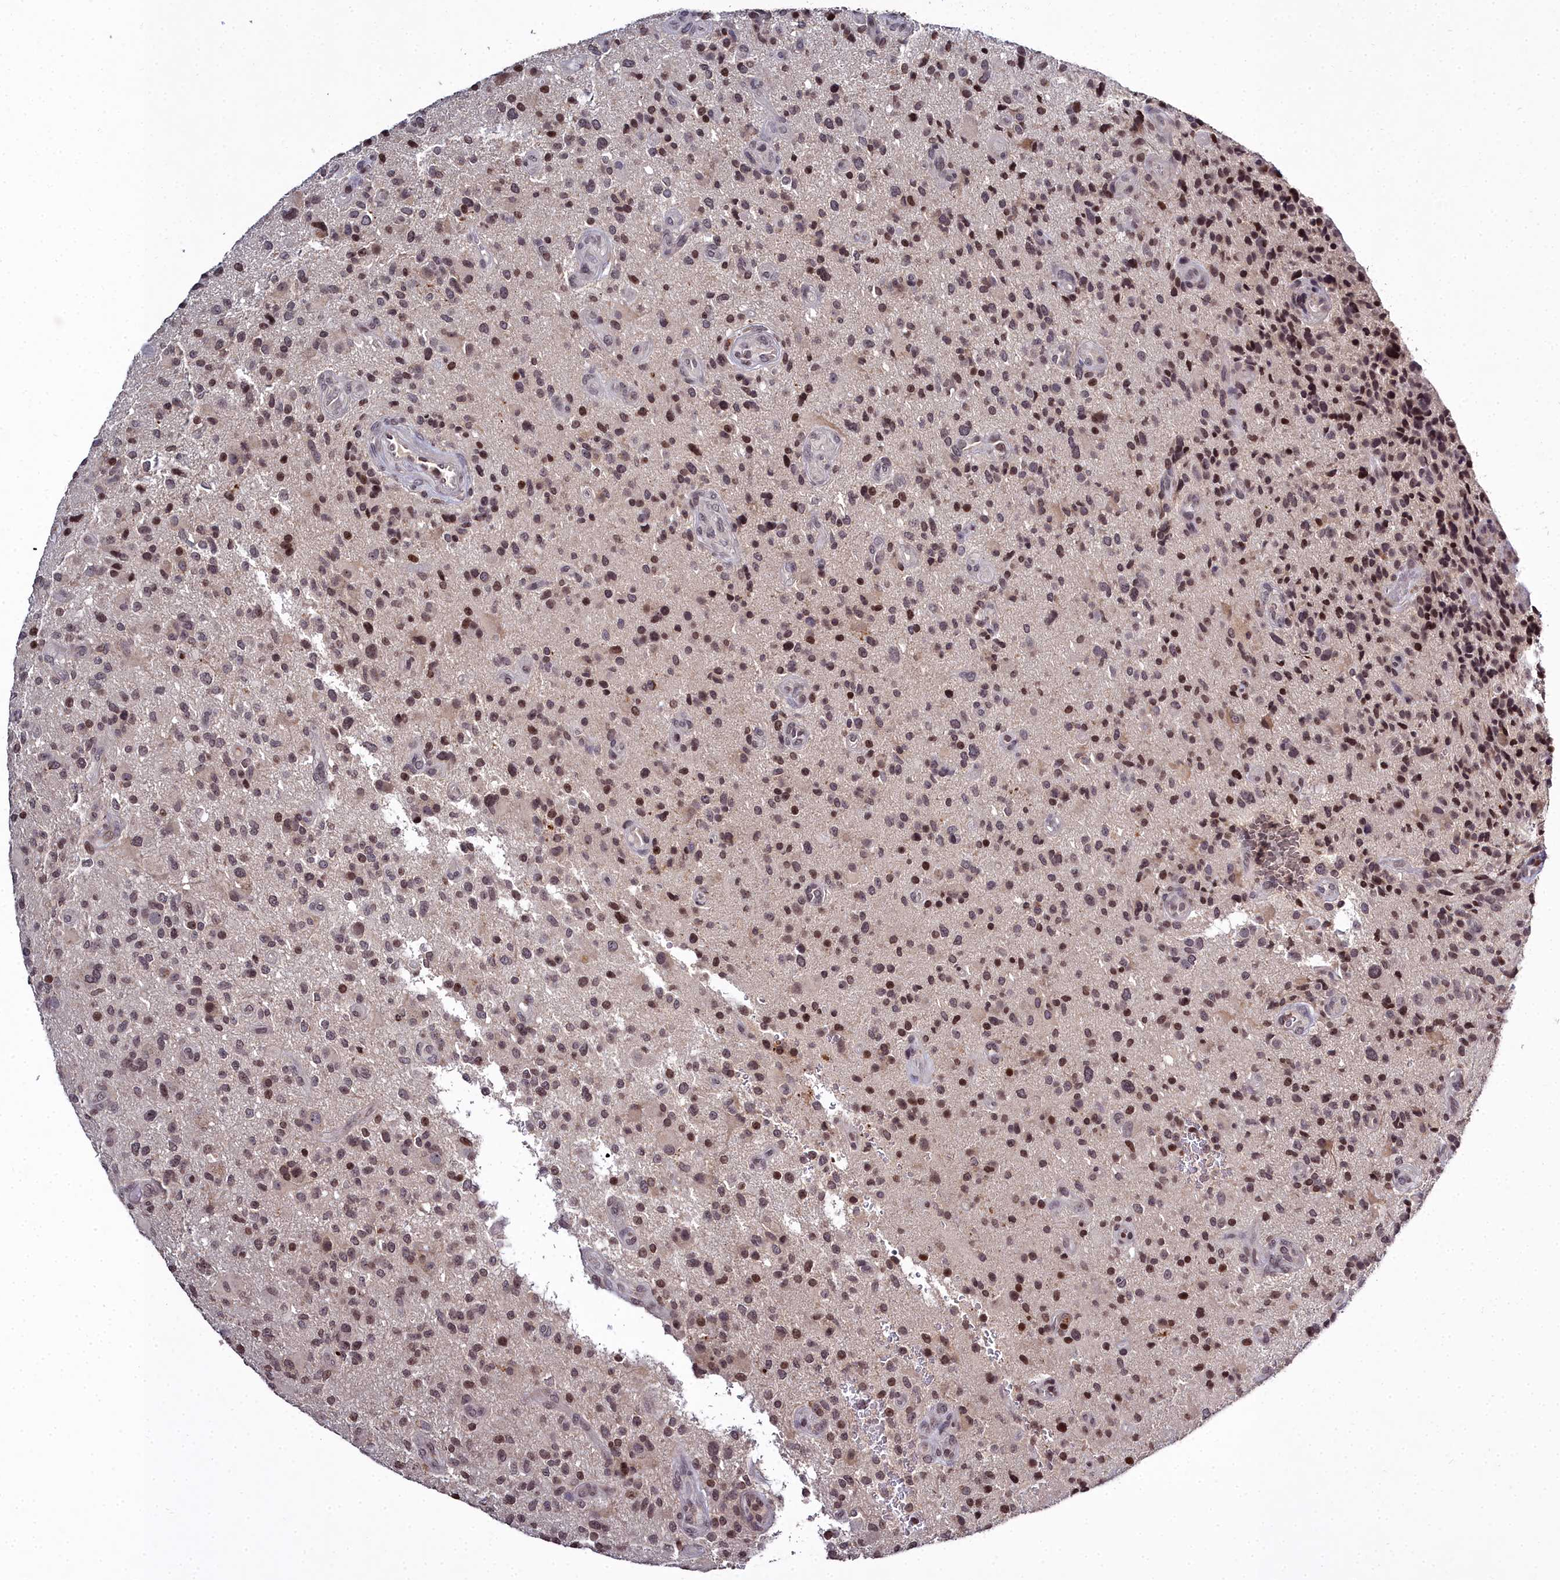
{"staining": {"intensity": "weak", "quantity": "25%-75%", "location": "nuclear"}, "tissue": "glioma", "cell_type": "Tumor cells", "image_type": "cancer", "snomed": [{"axis": "morphology", "description": "Glioma, malignant, High grade"}, {"axis": "topography", "description": "Brain"}], "caption": "Weak nuclear expression is appreciated in about 25%-75% of tumor cells in malignant high-grade glioma.", "gene": "FZD4", "patient": {"sex": "male", "age": 47}}